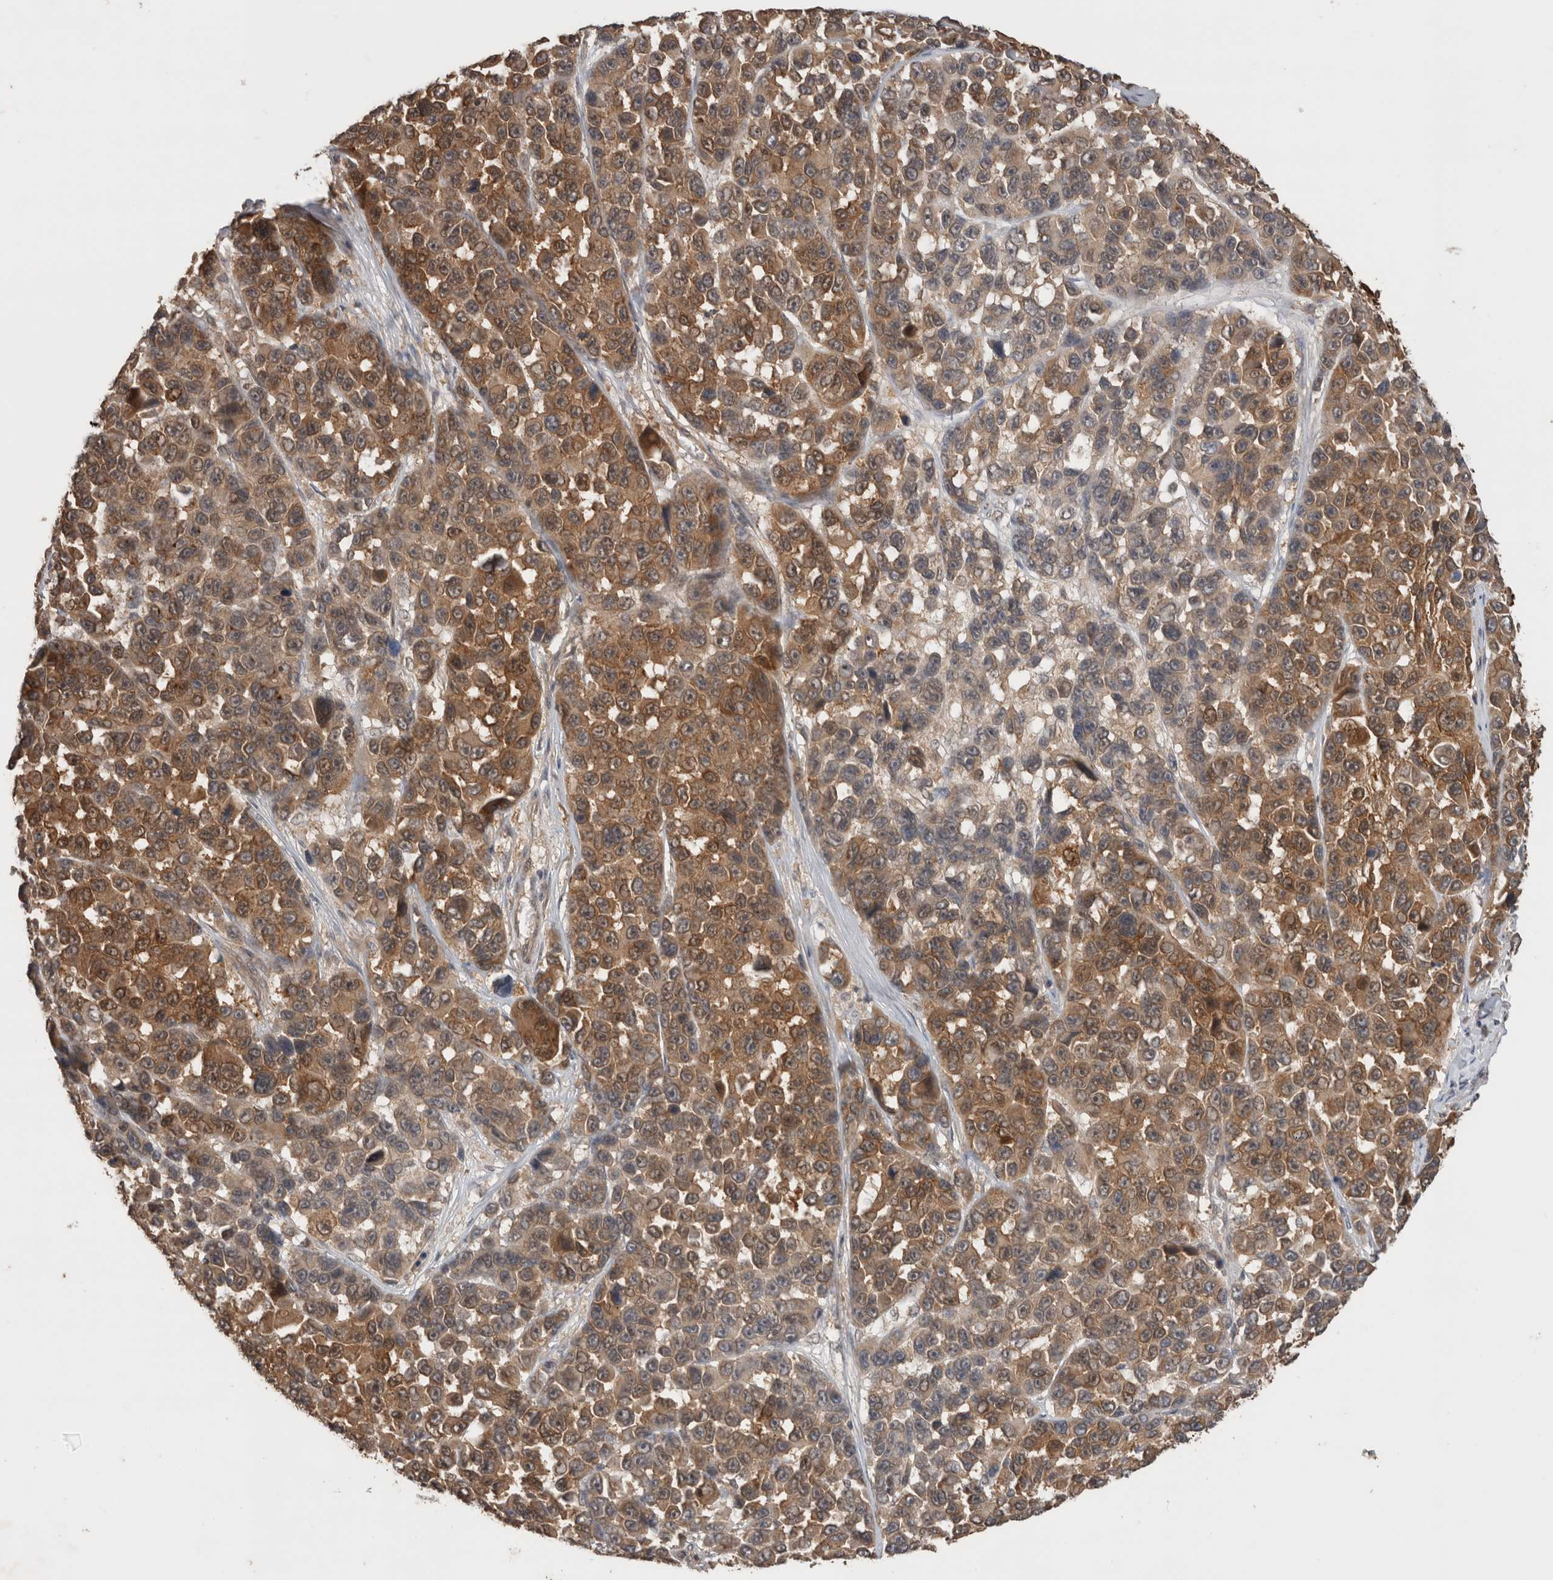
{"staining": {"intensity": "moderate", "quantity": ">75%", "location": "cytoplasmic/membranous"}, "tissue": "melanoma", "cell_type": "Tumor cells", "image_type": "cancer", "snomed": [{"axis": "morphology", "description": "Malignant melanoma, NOS"}, {"axis": "topography", "description": "Skin"}], "caption": "Immunohistochemistry (IHC) (DAB) staining of melanoma displays moderate cytoplasmic/membranous protein staining in approximately >75% of tumor cells. The staining is performed using DAB (3,3'-diaminobenzidine) brown chromogen to label protein expression. The nuclei are counter-stained blue using hematoxylin.", "gene": "OTUD7B", "patient": {"sex": "male", "age": 53}}